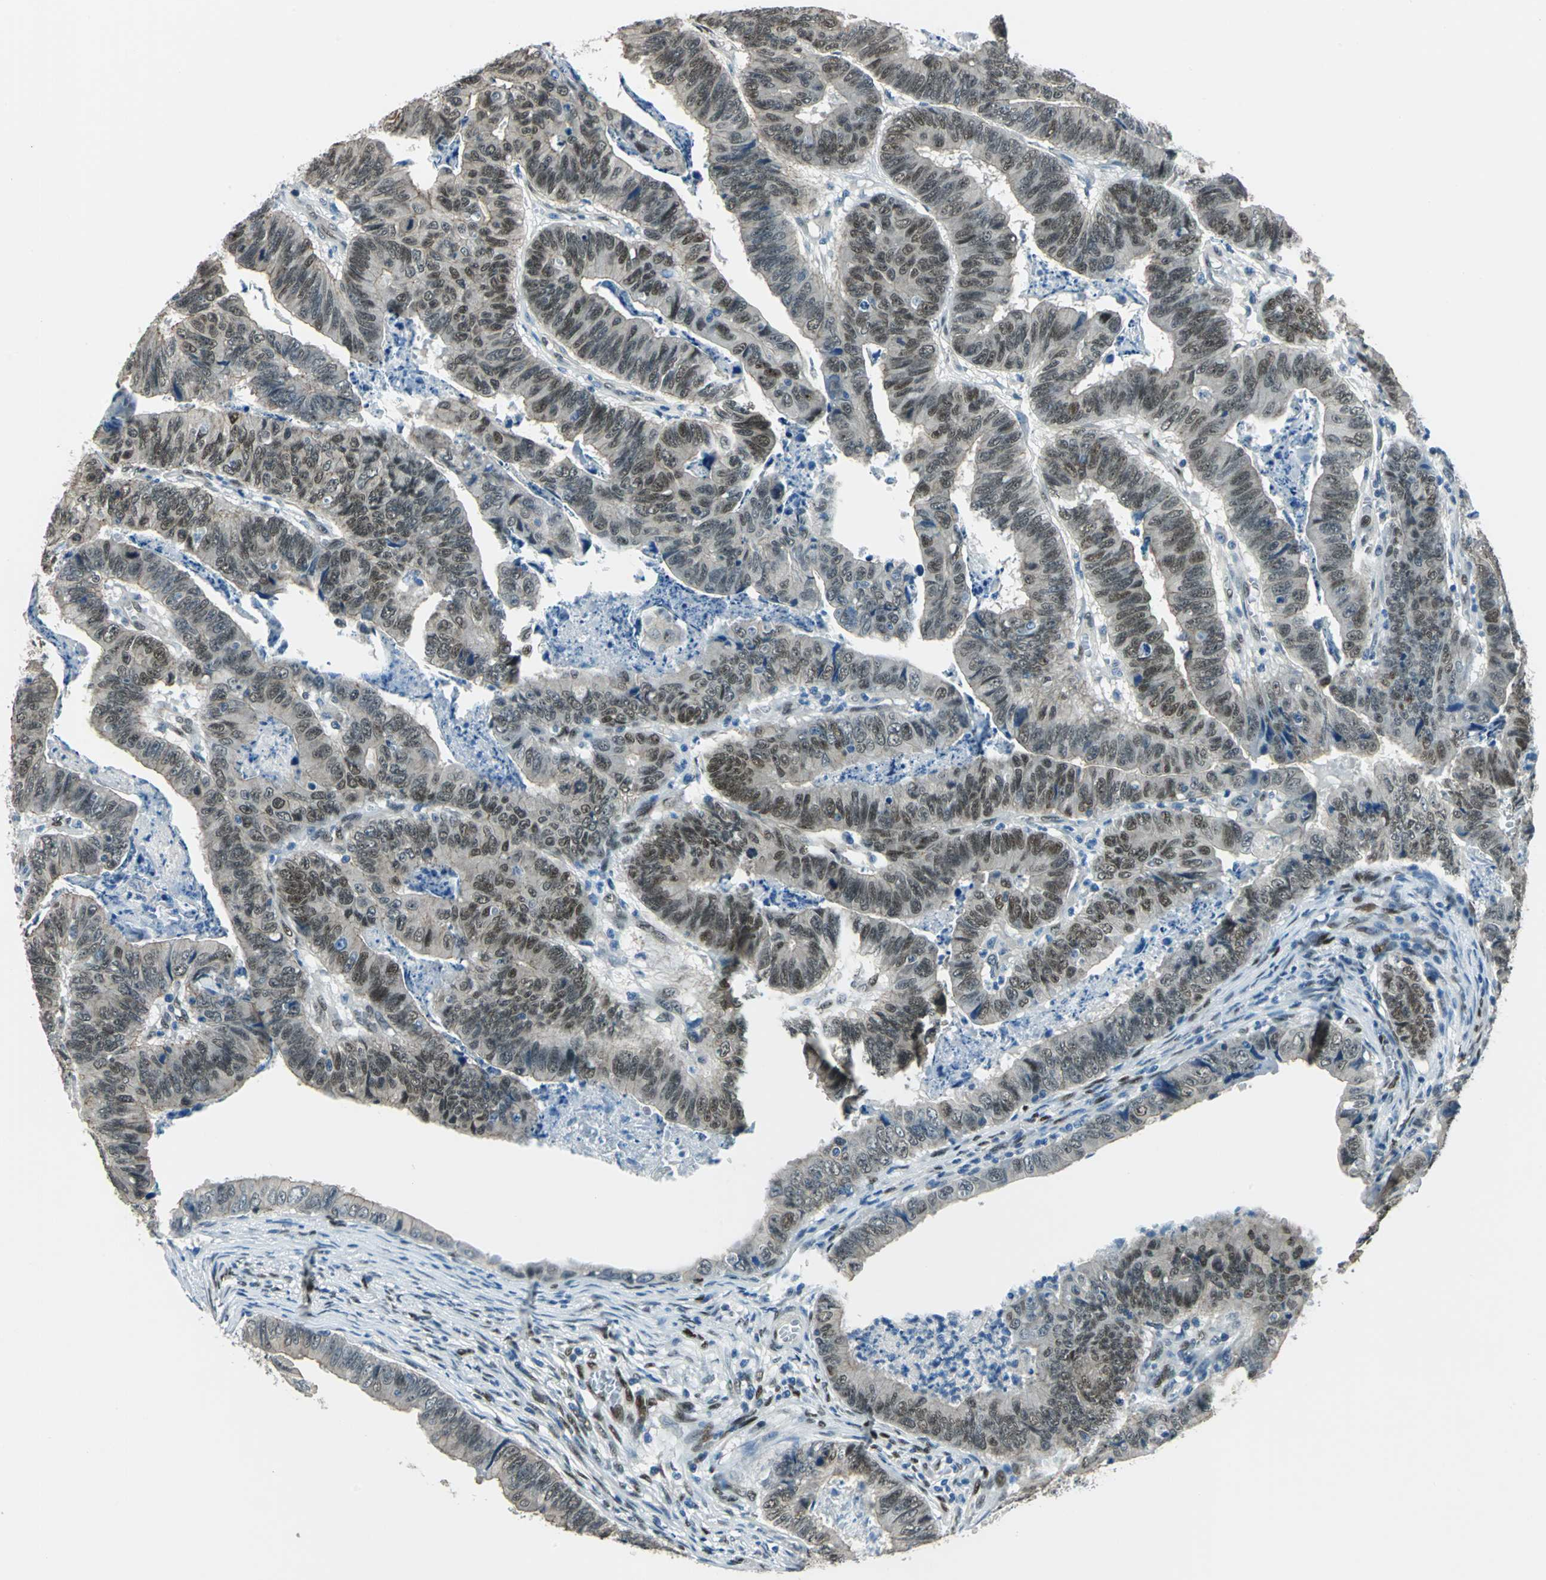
{"staining": {"intensity": "moderate", "quantity": ">75%", "location": "cytoplasmic/membranous,nuclear"}, "tissue": "stomach cancer", "cell_type": "Tumor cells", "image_type": "cancer", "snomed": [{"axis": "morphology", "description": "Adenocarcinoma, NOS"}, {"axis": "topography", "description": "Stomach, lower"}], "caption": "High-magnification brightfield microscopy of adenocarcinoma (stomach) stained with DAB (brown) and counterstained with hematoxylin (blue). tumor cells exhibit moderate cytoplasmic/membranous and nuclear positivity is seen in approximately>75% of cells. The staining was performed using DAB to visualize the protein expression in brown, while the nuclei were stained in blue with hematoxylin (Magnification: 20x).", "gene": "NFIA", "patient": {"sex": "male", "age": 77}}